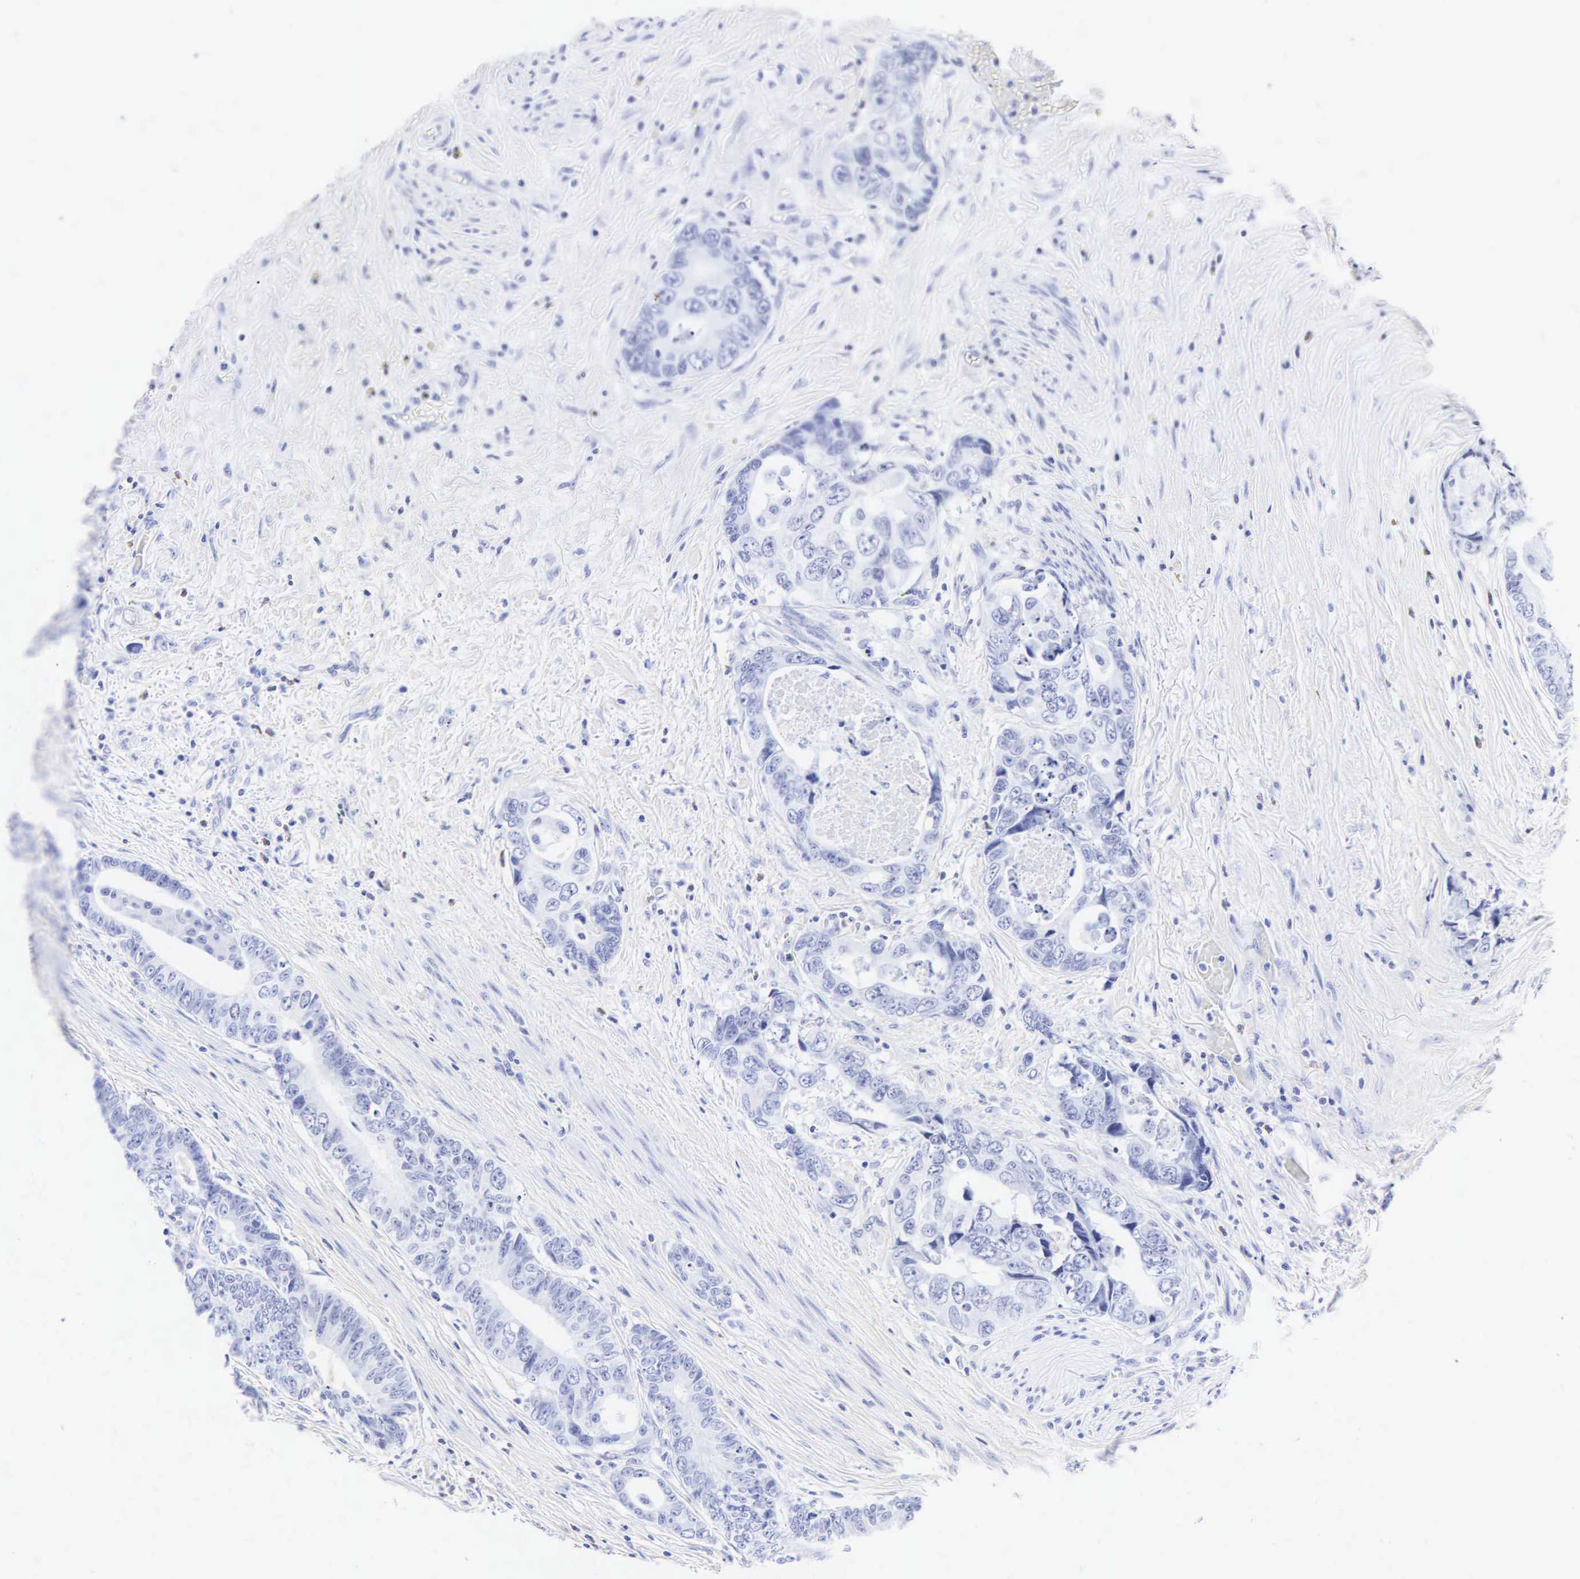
{"staining": {"intensity": "negative", "quantity": "none", "location": "none"}, "tissue": "colorectal cancer", "cell_type": "Tumor cells", "image_type": "cancer", "snomed": [{"axis": "morphology", "description": "Adenocarcinoma, NOS"}, {"axis": "topography", "description": "Rectum"}], "caption": "Tumor cells are negative for protein expression in human adenocarcinoma (colorectal).", "gene": "CGB3", "patient": {"sex": "female", "age": 67}}